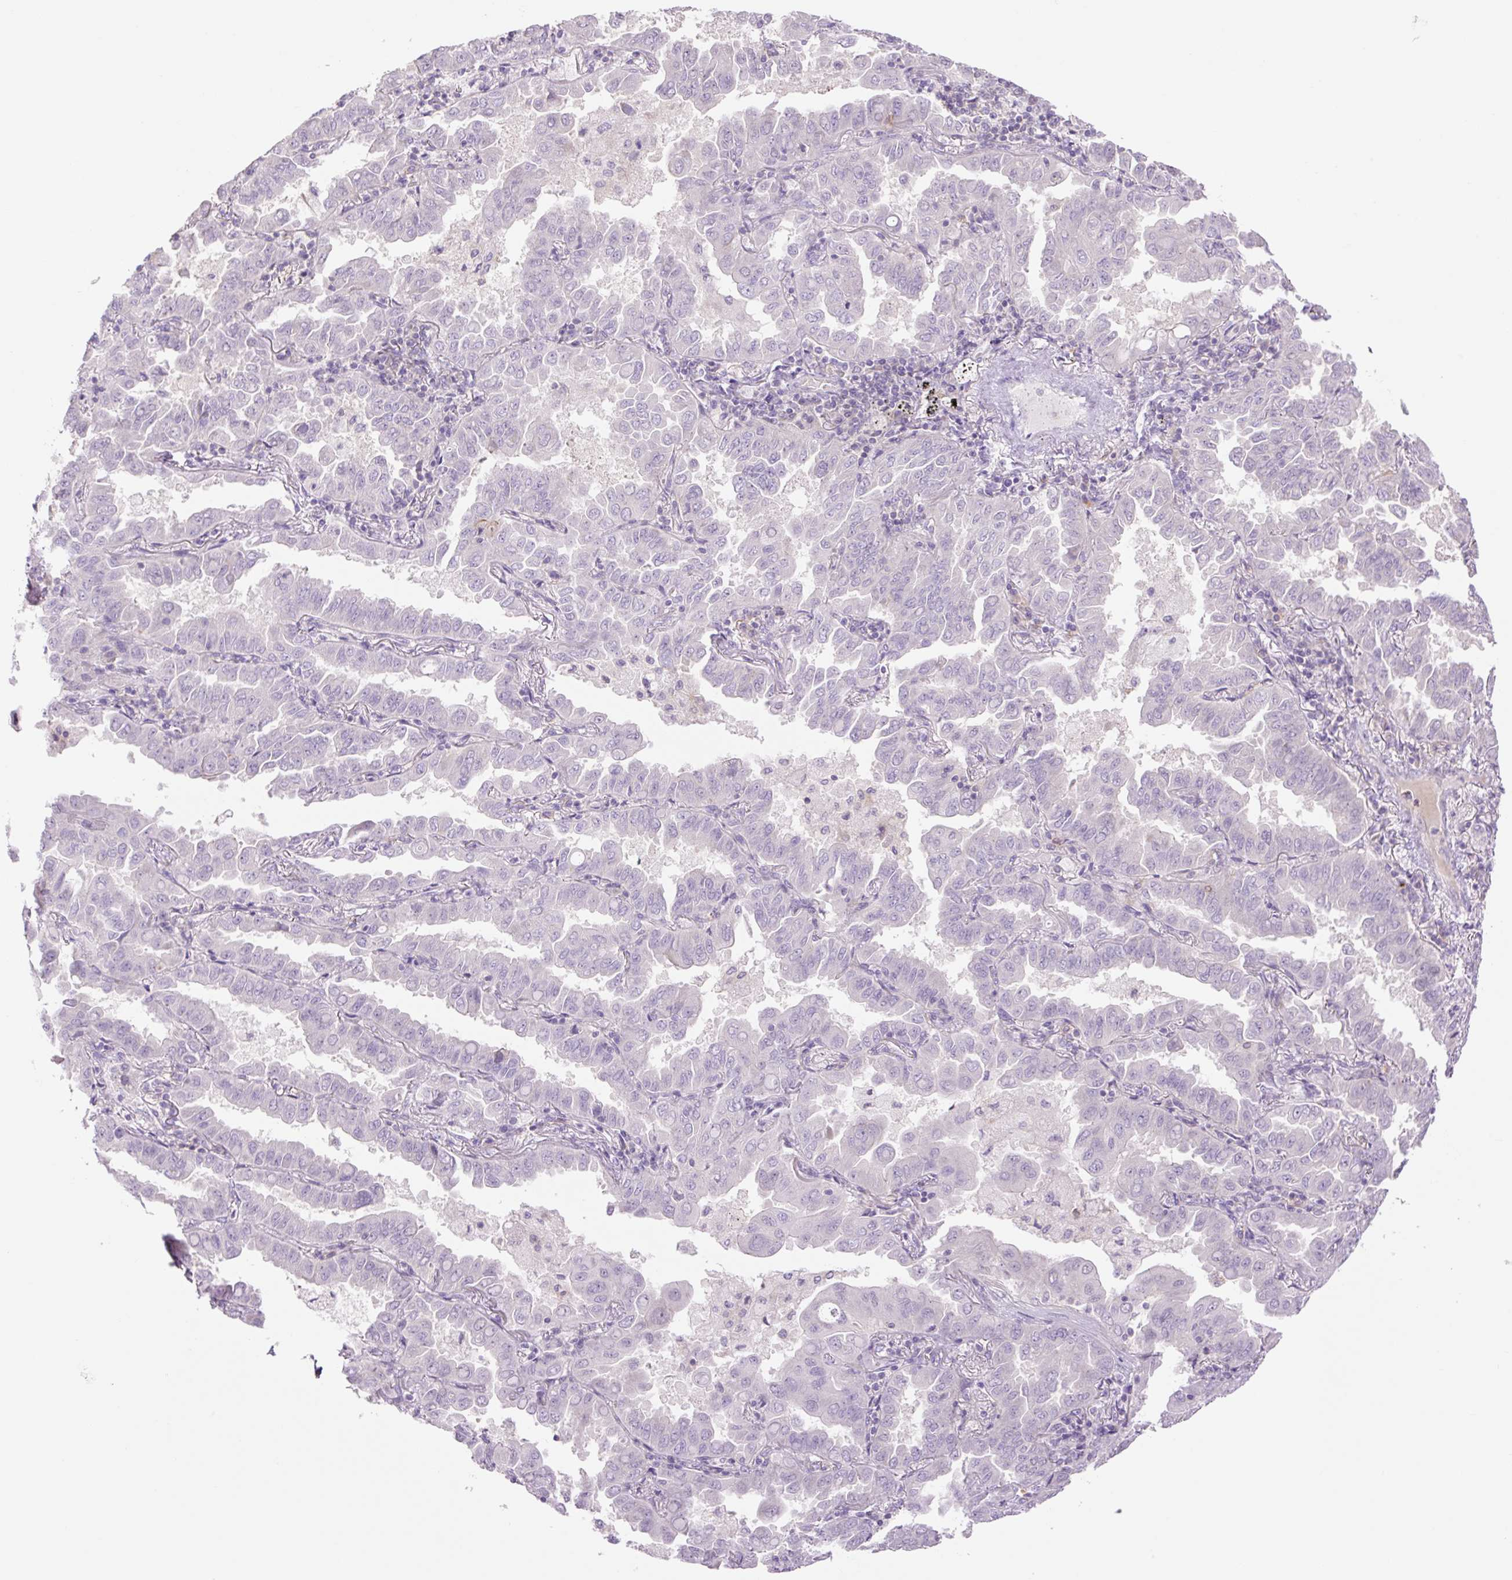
{"staining": {"intensity": "negative", "quantity": "none", "location": "none"}, "tissue": "lung cancer", "cell_type": "Tumor cells", "image_type": "cancer", "snomed": [{"axis": "morphology", "description": "Adenocarcinoma, NOS"}, {"axis": "topography", "description": "Lung"}], "caption": "The immunohistochemistry (IHC) micrograph has no significant expression in tumor cells of adenocarcinoma (lung) tissue.", "gene": "GRID2", "patient": {"sex": "male", "age": 64}}